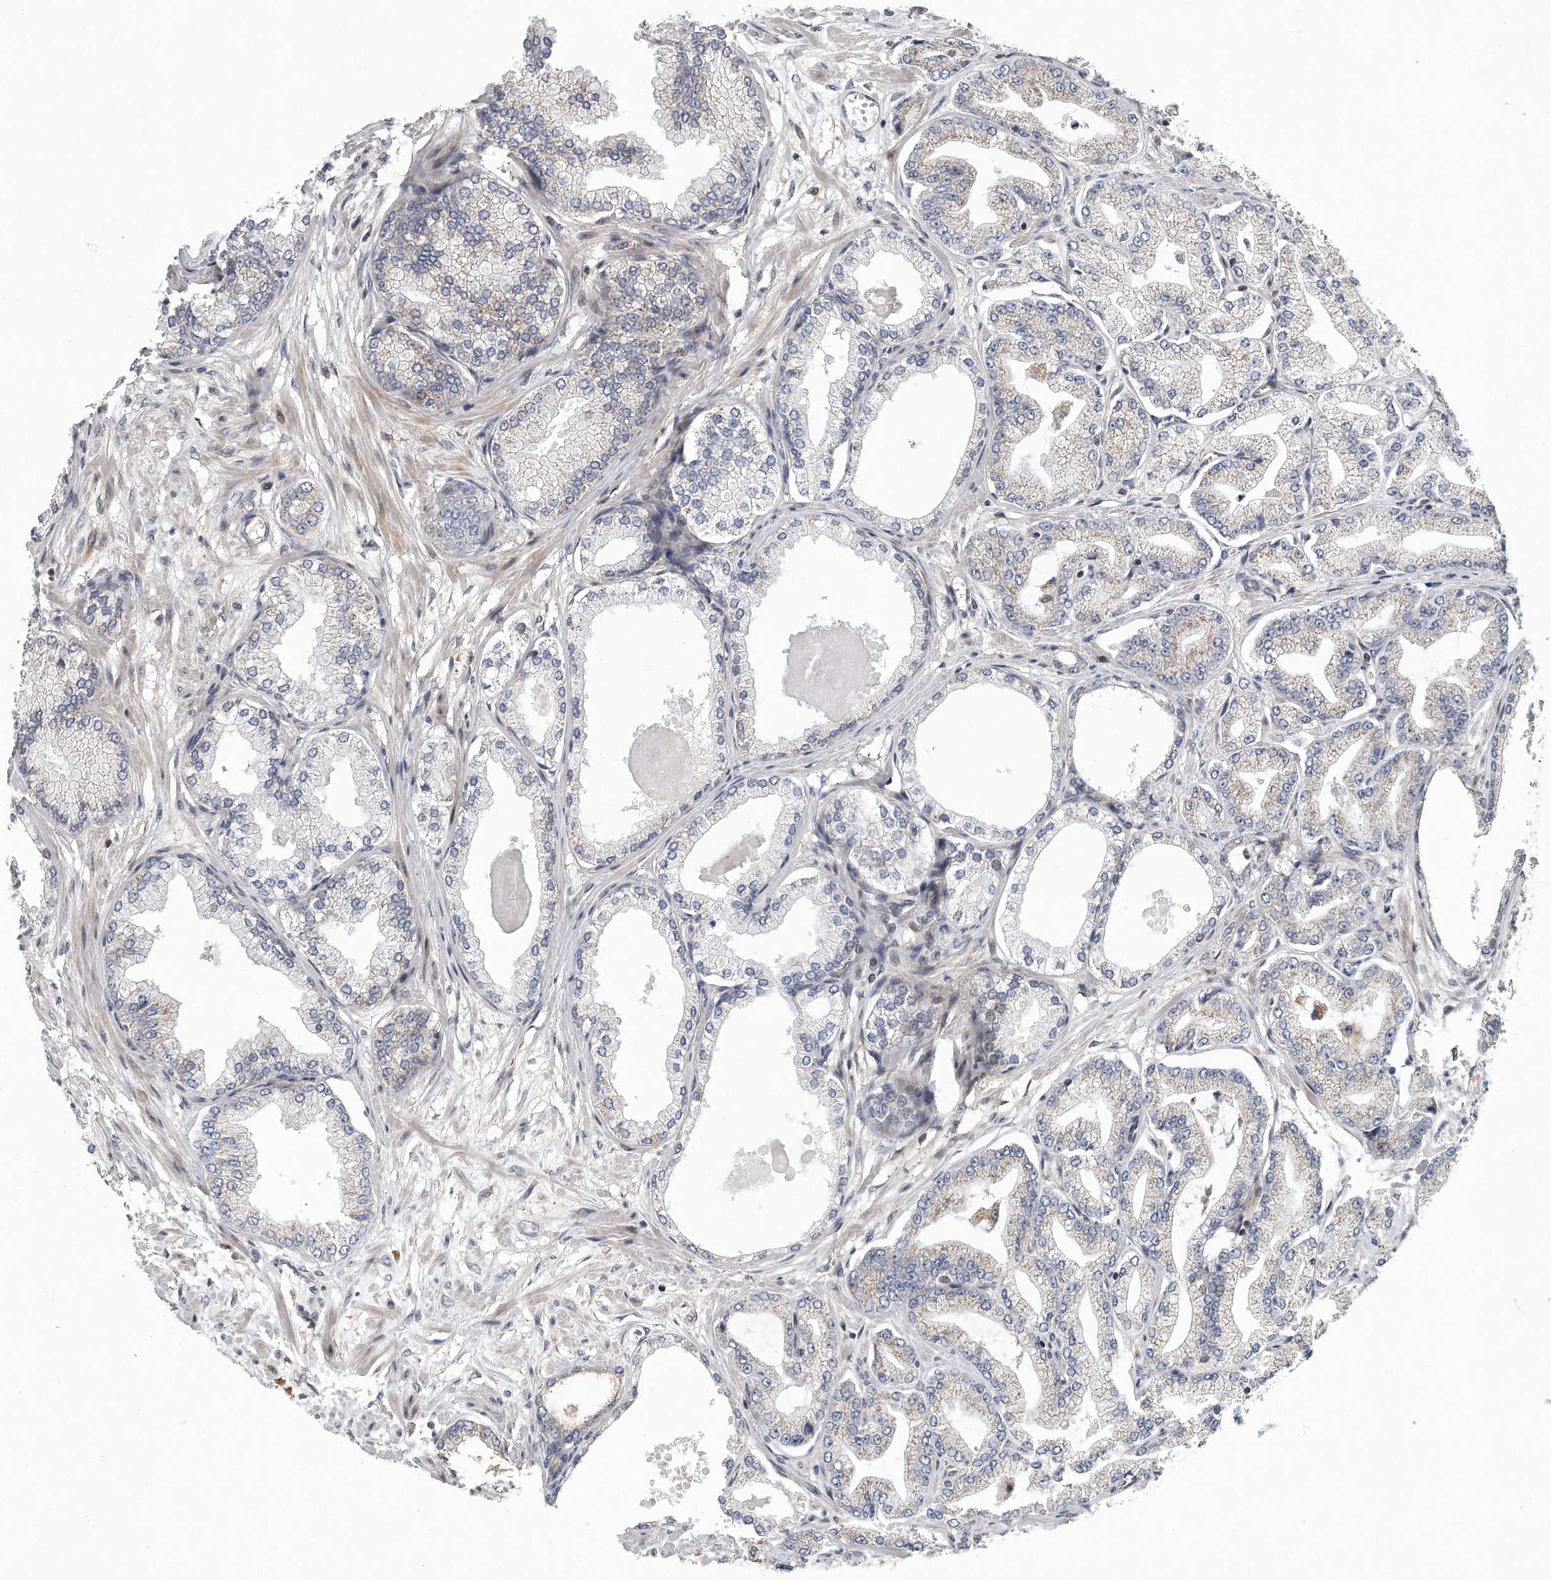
{"staining": {"intensity": "weak", "quantity": "<25%", "location": "cytoplasmic/membranous"}, "tissue": "prostate cancer", "cell_type": "Tumor cells", "image_type": "cancer", "snomed": [{"axis": "morphology", "description": "Adenocarcinoma, Low grade"}, {"axis": "topography", "description": "Prostate"}], "caption": "This is an immunohistochemistry micrograph of human prostate cancer. There is no staining in tumor cells.", "gene": "PCDH8", "patient": {"sex": "male", "age": 63}}